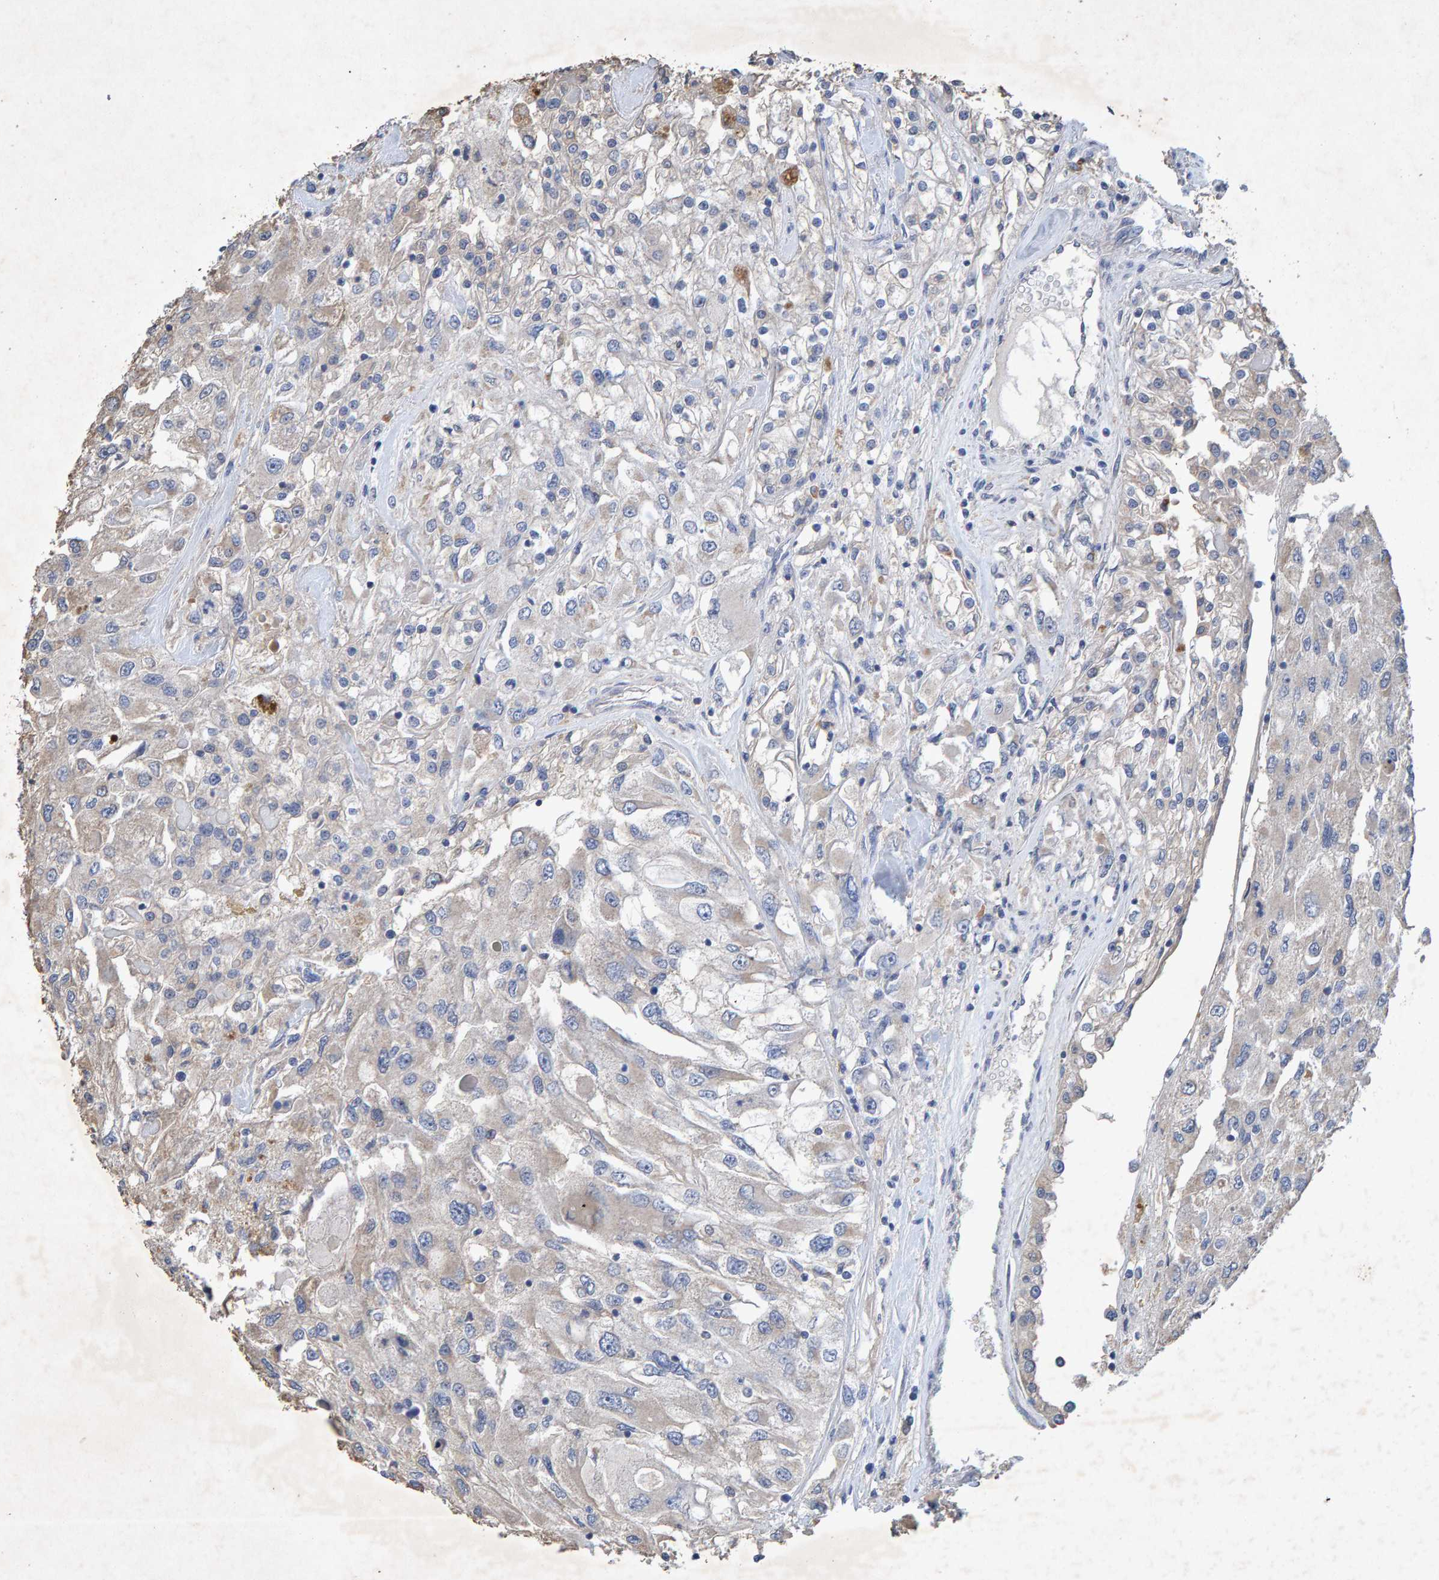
{"staining": {"intensity": "negative", "quantity": "none", "location": "none"}, "tissue": "renal cancer", "cell_type": "Tumor cells", "image_type": "cancer", "snomed": [{"axis": "morphology", "description": "Adenocarcinoma, NOS"}, {"axis": "topography", "description": "Kidney"}], "caption": "Image shows no significant protein positivity in tumor cells of renal cancer. (DAB IHC, high magnification).", "gene": "CTH", "patient": {"sex": "female", "age": 52}}